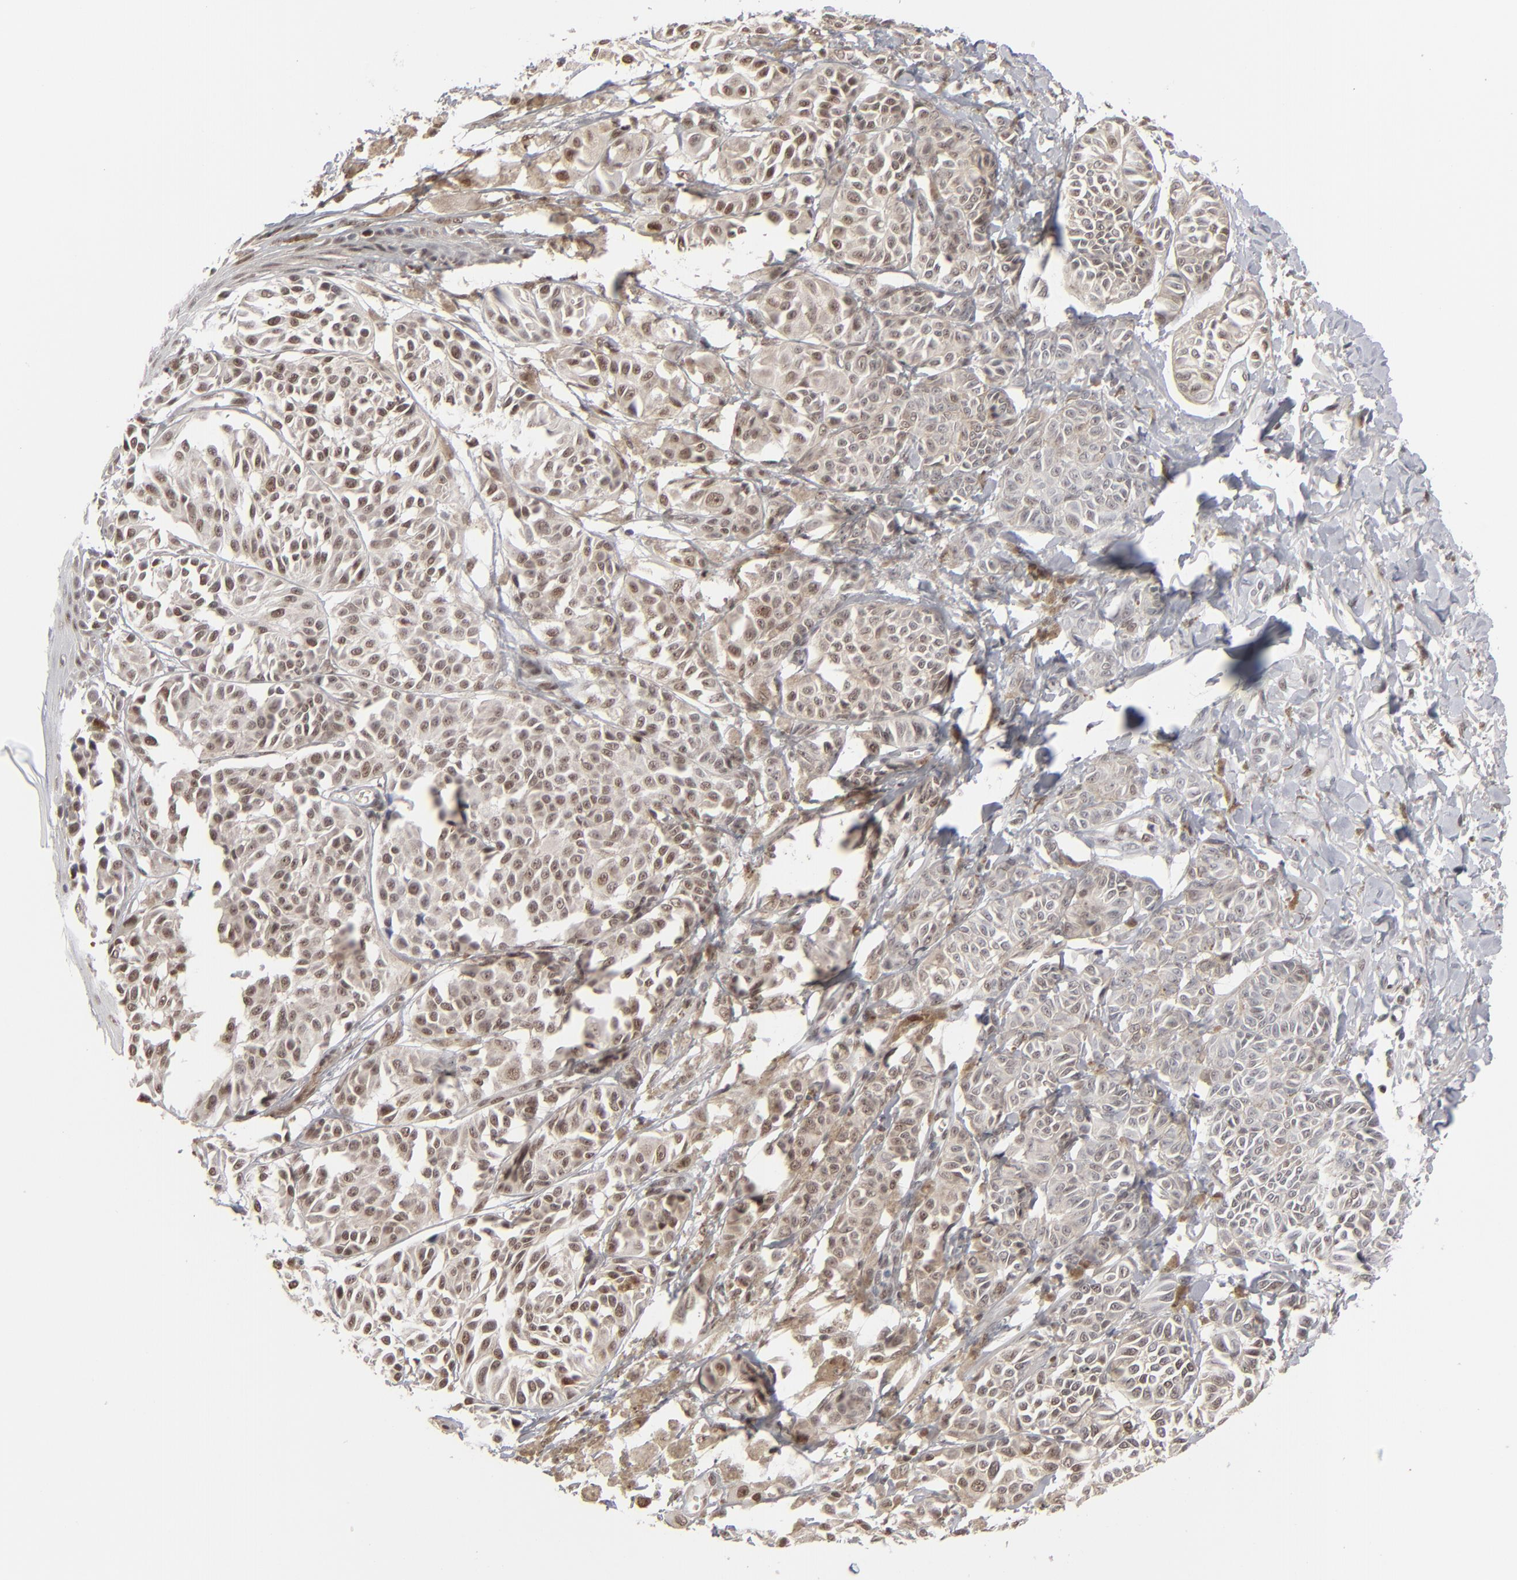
{"staining": {"intensity": "weak", "quantity": ">75%", "location": "cytoplasmic/membranous,nuclear"}, "tissue": "melanoma", "cell_type": "Tumor cells", "image_type": "cancer", "snomed": [{"axis": "morphology", "description": "Malignant melanoma, NOS"}, {"axis": "topography", "description": "Skin"}], "caption": "Malignant melanoma stained with DAB (3,3'-diaminobenzidine) immunohistochemistry demonstrates low levels of weak cytoplasmic/membranous and nuclear staining in approximately >75% of tumor cells. The staining was performed using DAB, with brown indicating positive protein expression. Nuclei are stained blue with hematoxylin.", "gene": "IRF9", "patient": {"sex": "male", "age": 76}}